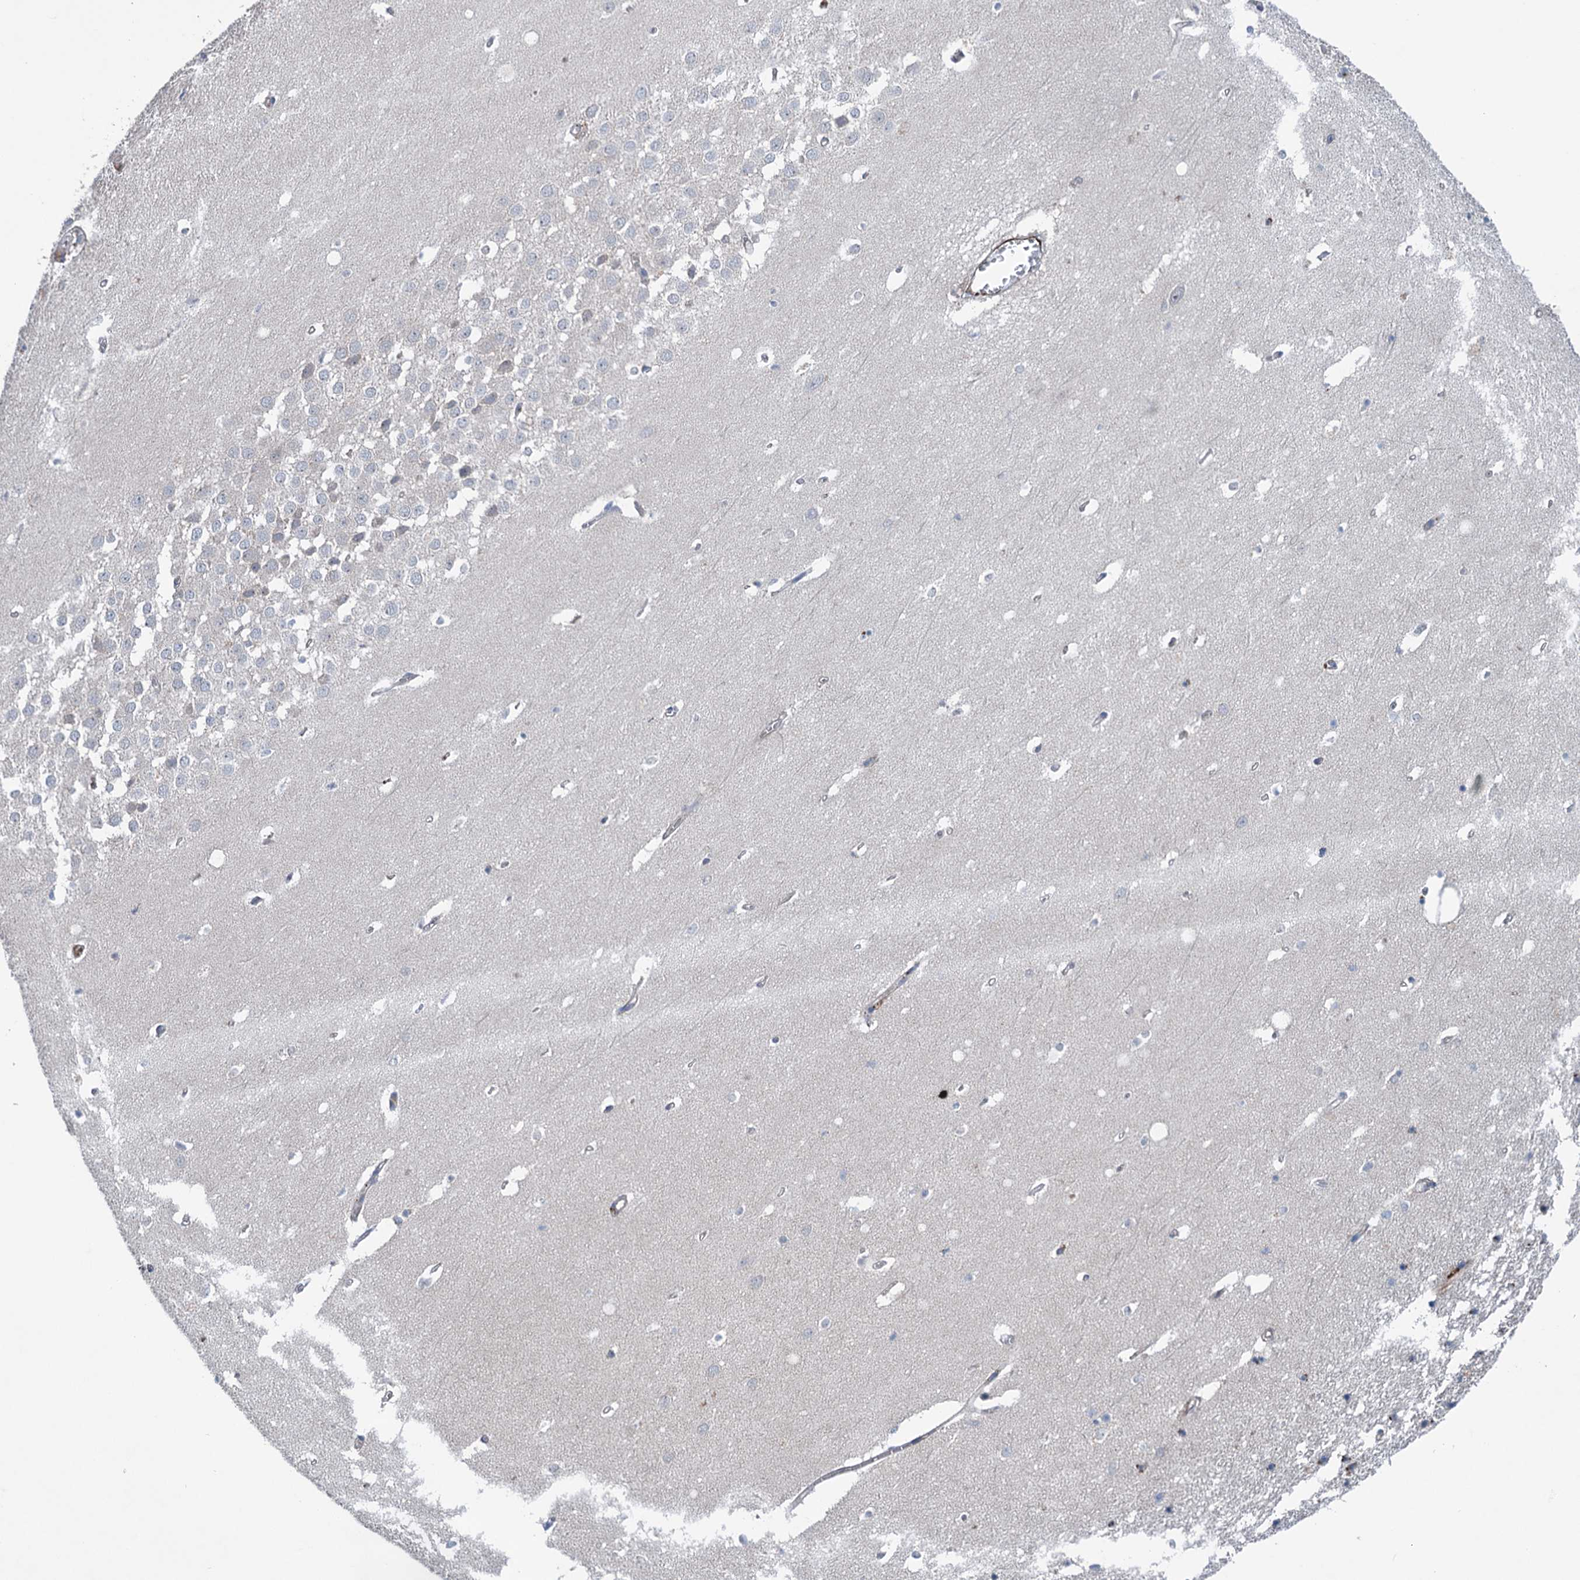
{"staining": {"intensity": "negative", "quantity": "none", "location": "none"}, "tissue": "hippocampus", "cell_type": "Glial cells", "image_type": "normal", "snomed": [{"axis": "morphology", "description": "Normal tissue, NOS"}, {"axis": "topography", "description": "Hippocampus"}], "caption": "IHC photomicrograph of unremarkable hippocampus: hippocampus stained with DAB demonstrates no significant protein staining in glial cells.", "gene": "NCAPD2", "patient": {"sex": "female", "age": 64}}